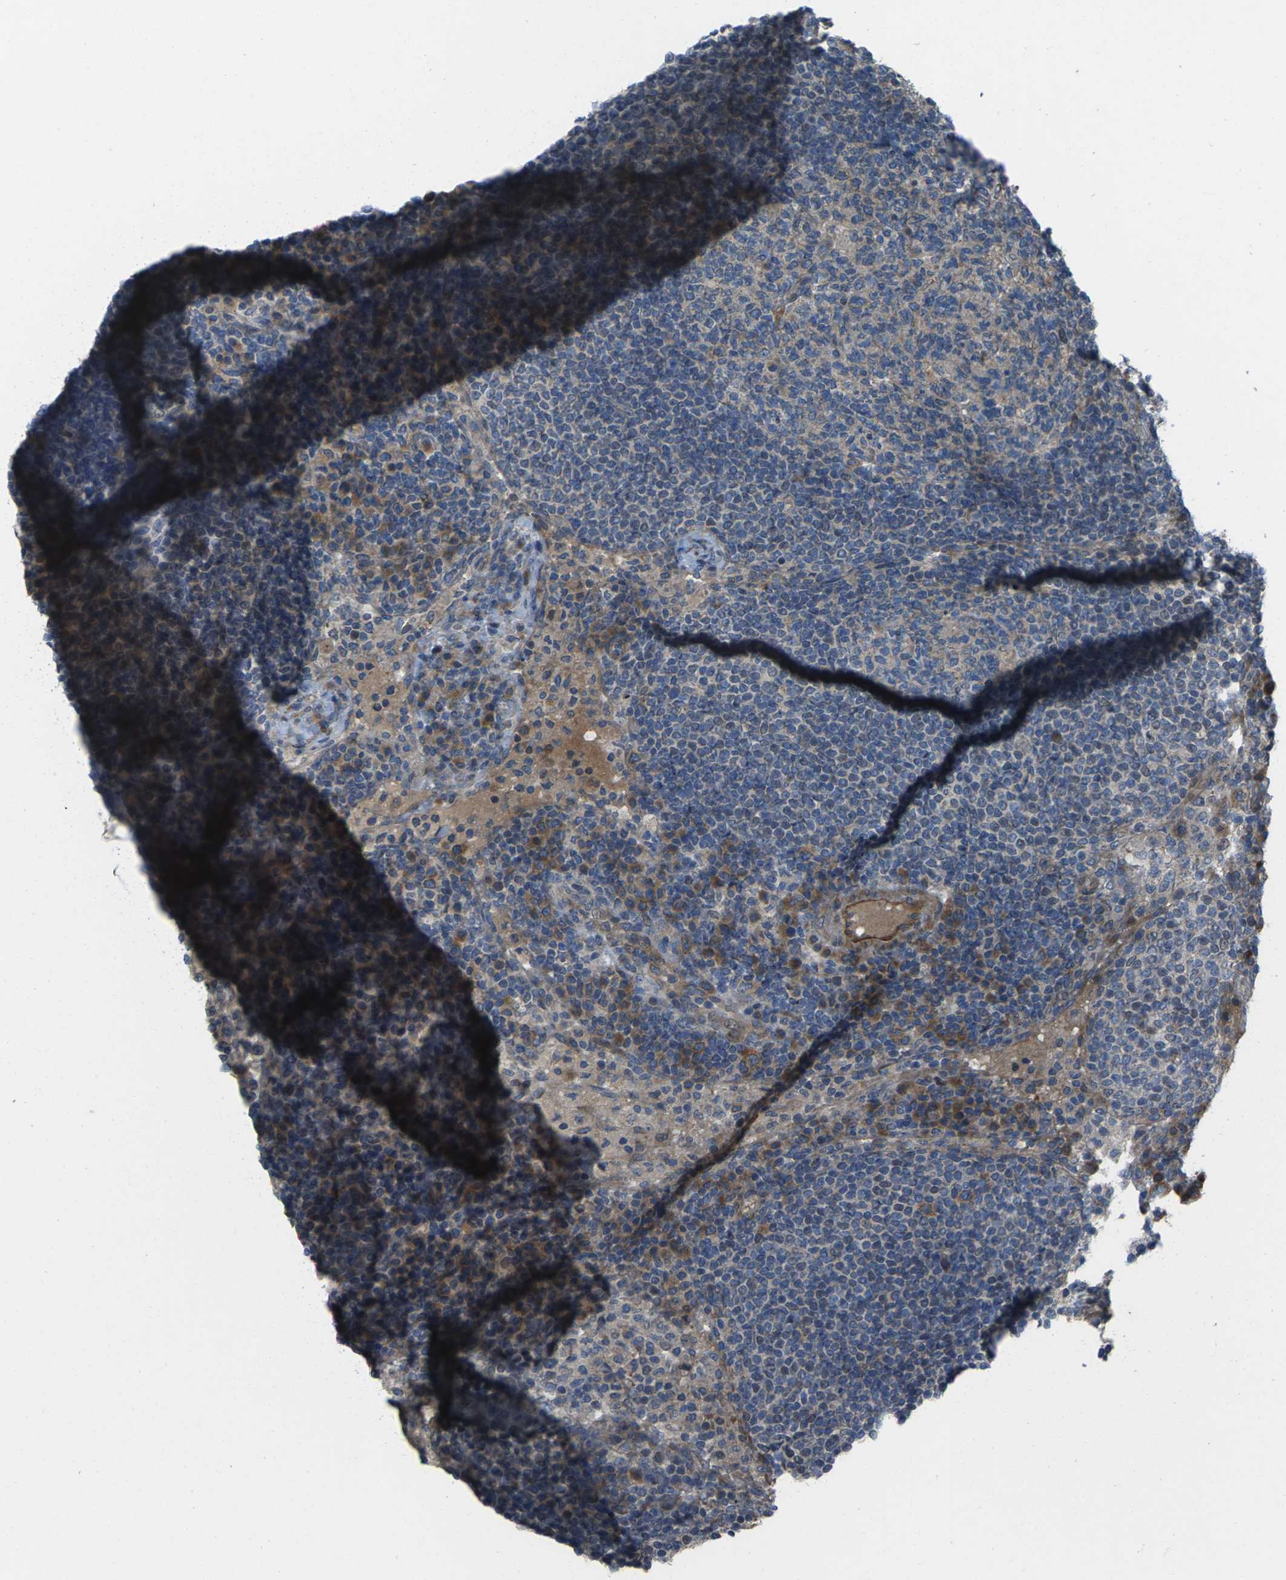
{"staining": {"intensity": "weak", "quantity": "<25%", "location": "cytoplasmic/membranous"}, "tissue": "lymph node", "cell_type": "Germinal center cells", "image_type": "normal", "snomed": [{"axis": "morphology", "description": "Normal tissue, NOS"}, {"axis": "topography", "description": "Lymph node"}], "caption": "Normal lymph node was stained to show a protein in brown. There is no significant positivity in germinal center cells. (Stains: DAB (3,3'-diaminobenzidine) immunohistochemistry with hematoxylin counter stain, Microscopy: brightfield microscopy at high magnification).", "gene": "EDNRA", "patient": {"sex": "female", "age": 53}}